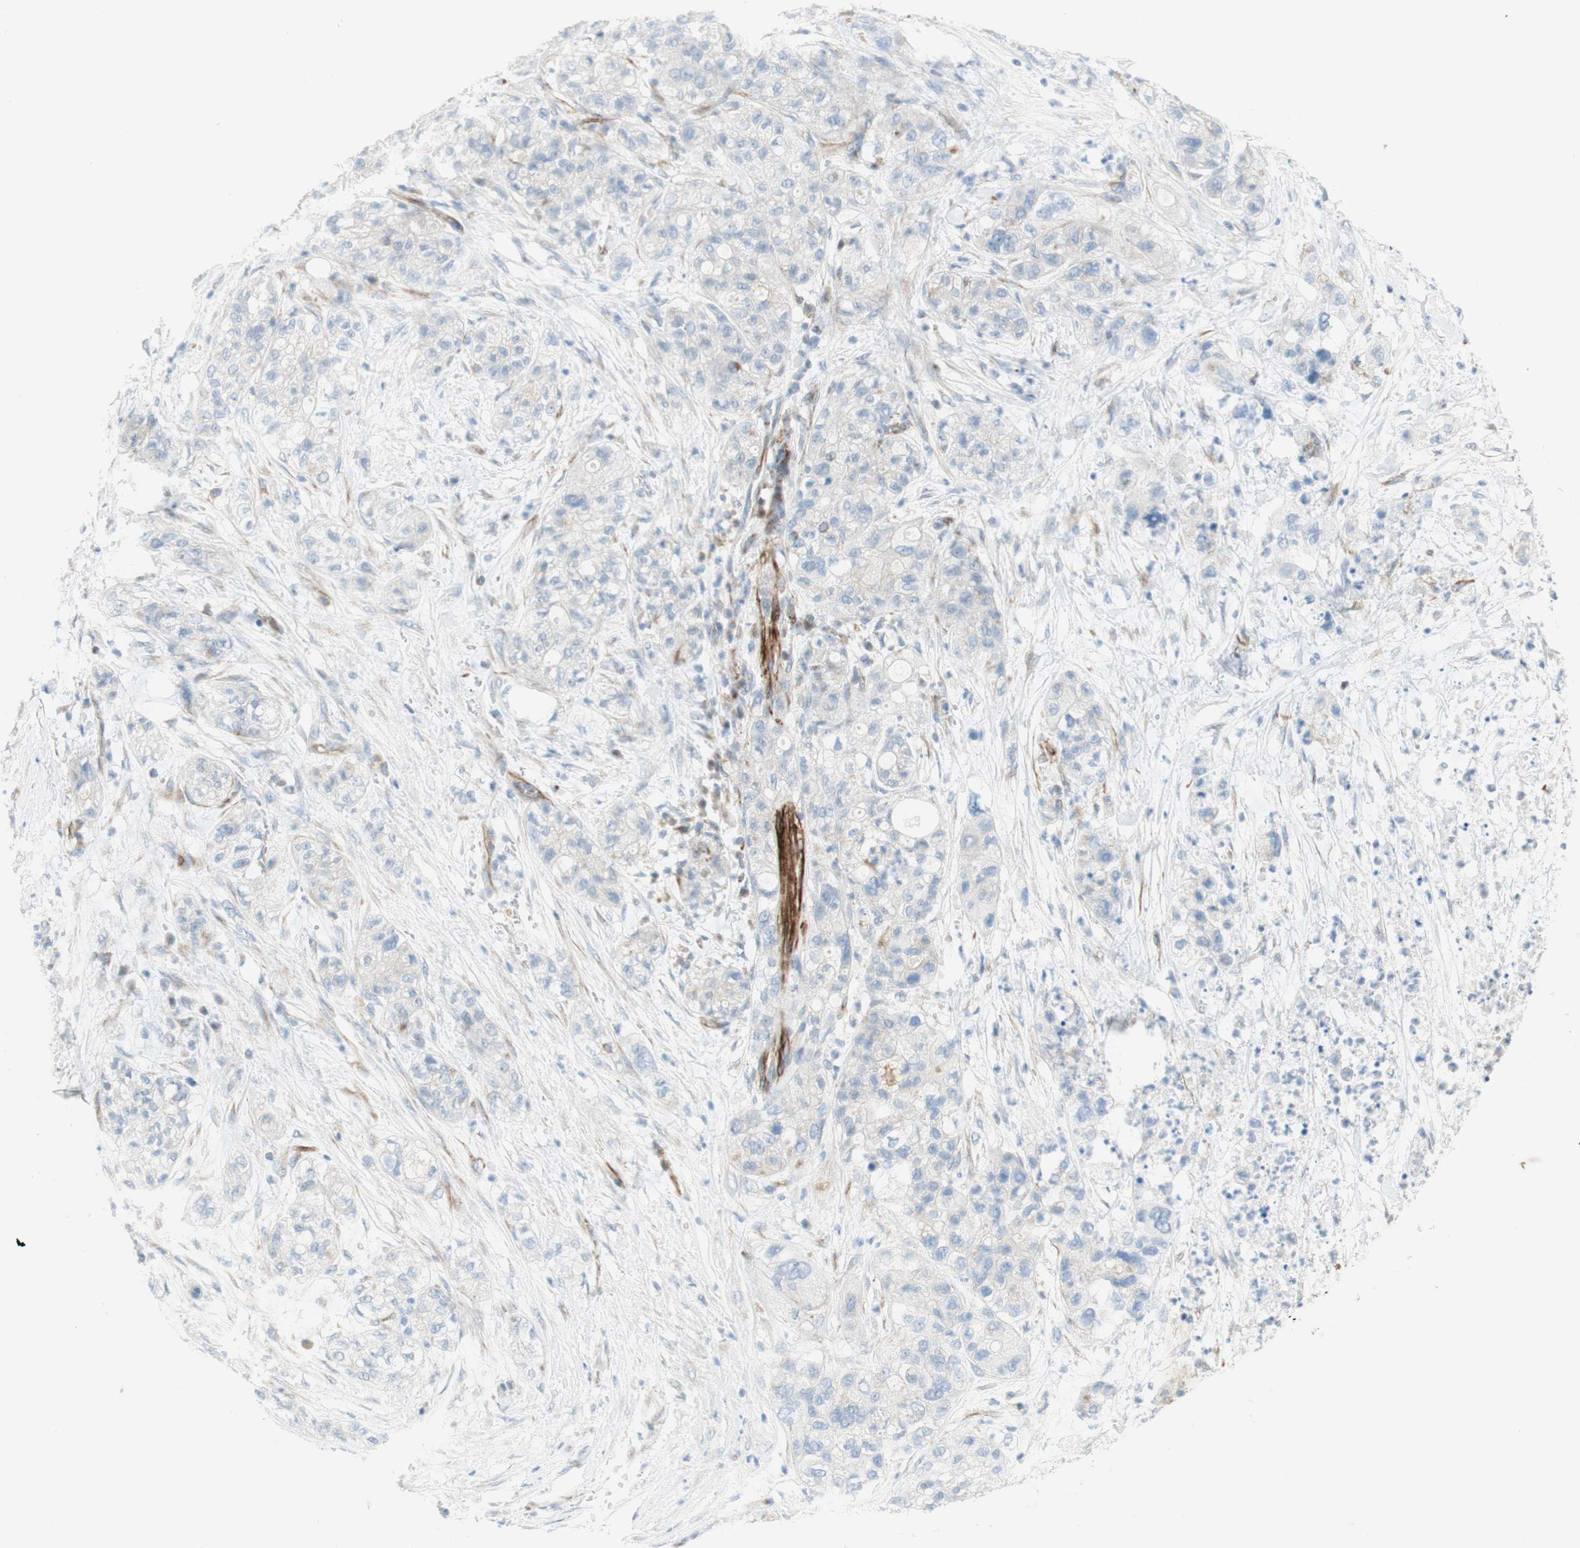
{"staining": {"intensity": "negative", "quantity": "none", "location": "none"}, "tissue": "pancreatic cancer", "cell_type": "Tumor cells", "image_type": "cancer", "snomed": [{"axis": "morphology", "description": "Adenocarcinoma, NOS"}, {"axis": "topography", "description": "Pancreas"}], "caption": "Tumor cells show no significant protein expression in pancreatic adenocarcinoma.", "gene": "POU2AF1", "patient": {"sex": "female", "age": 78}}